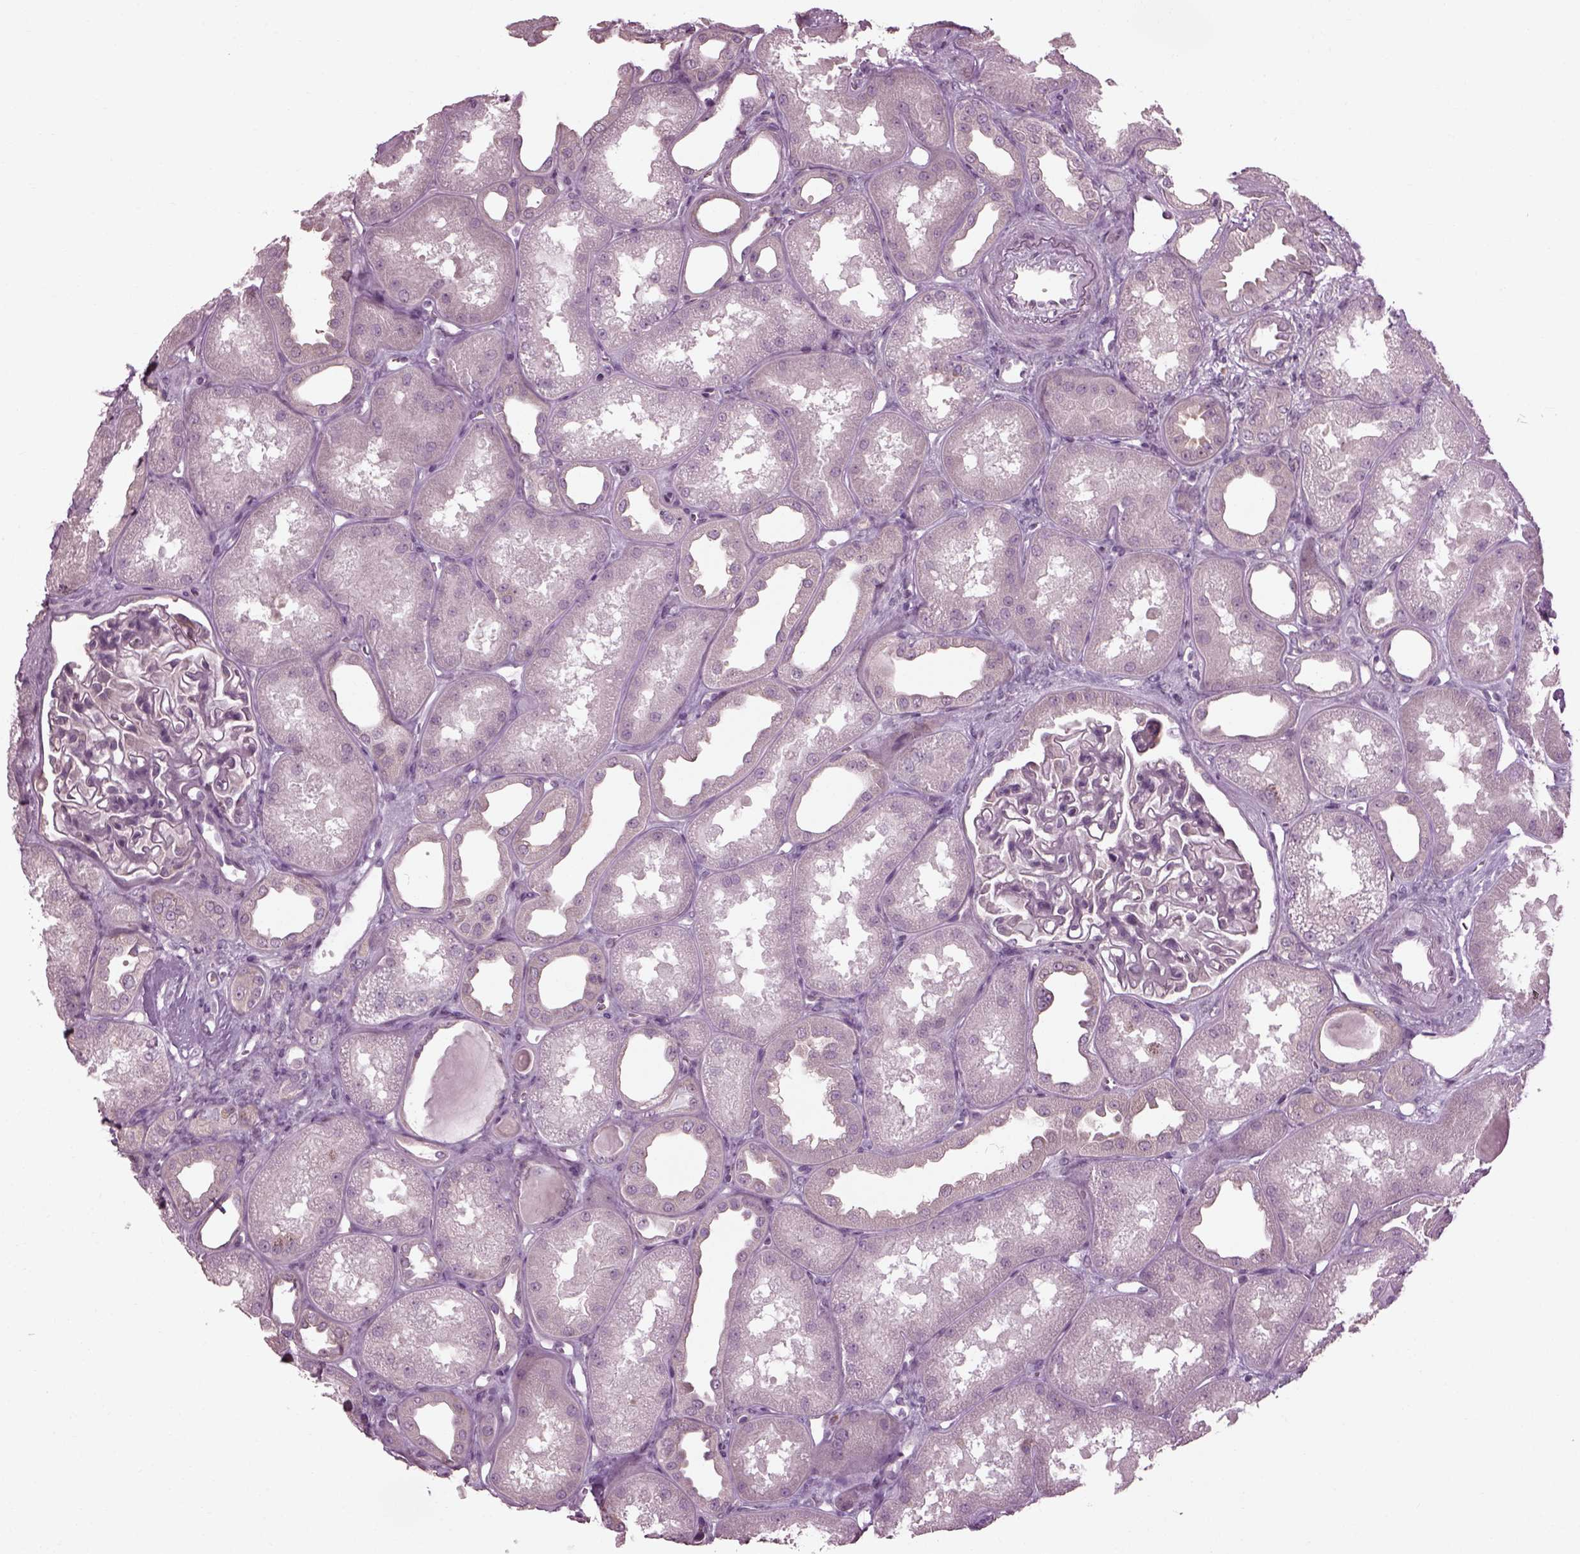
{"staining": {"intensity": "negative", "quantity": "none", "location": "none"}, "tissue": "kidney", "cell_type": "Cells in glomeruli", "image_type": "normal", "snomed": [{"axis": "morphology", "description": "Normal tissue, NOS"}, {"axis": "topography", "description": "Kidney"}], "caption": "A high-resolution photomicrograph shows immunohistochemistry (IHC) staining of normal kidney, which shows no significant positivity in cells in glomeruli.", "gene": "CABP5", "patient": {"sex": "male", "age": 61}}